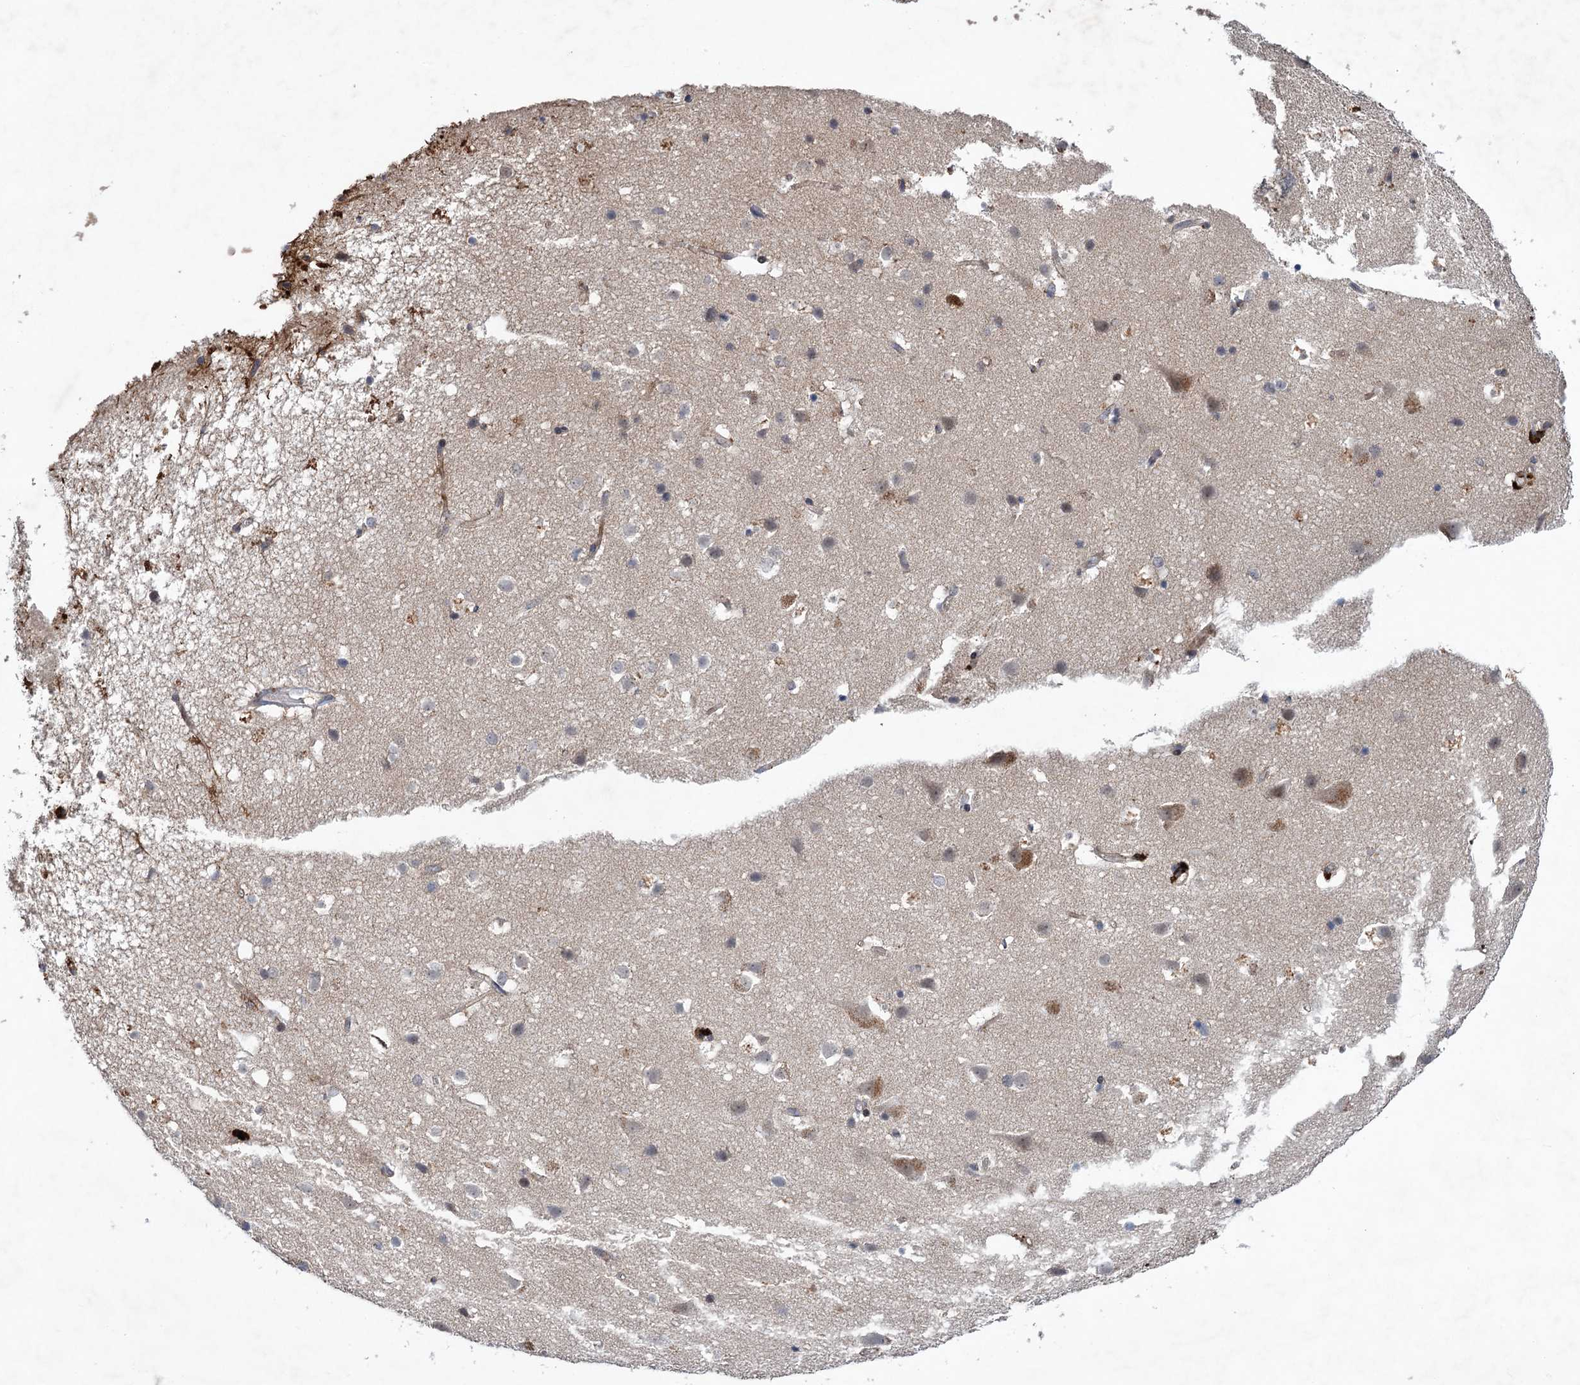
{"staining": {"intensity": "weak", "quantity": "25%-75%", "location": "cytoplasmic/membranous"}, "tissue": "cerebral cortex", "cell_type": "Endothelial cells", "image_type": "normal", "snomed": [{"axis": "morphology", "description": "Normal tissue, NOS"}, {"axis": "topography", "description": "Cerebral cortex"}], "caption": "Protein staining demonstrates weak cytoplasmic/membranous positivity in about 25%-75% of endothelial cells in unremarkable cerebral cortex.", "gene": "NUDT22", "patient": {"sex": "male", "age": 54}}